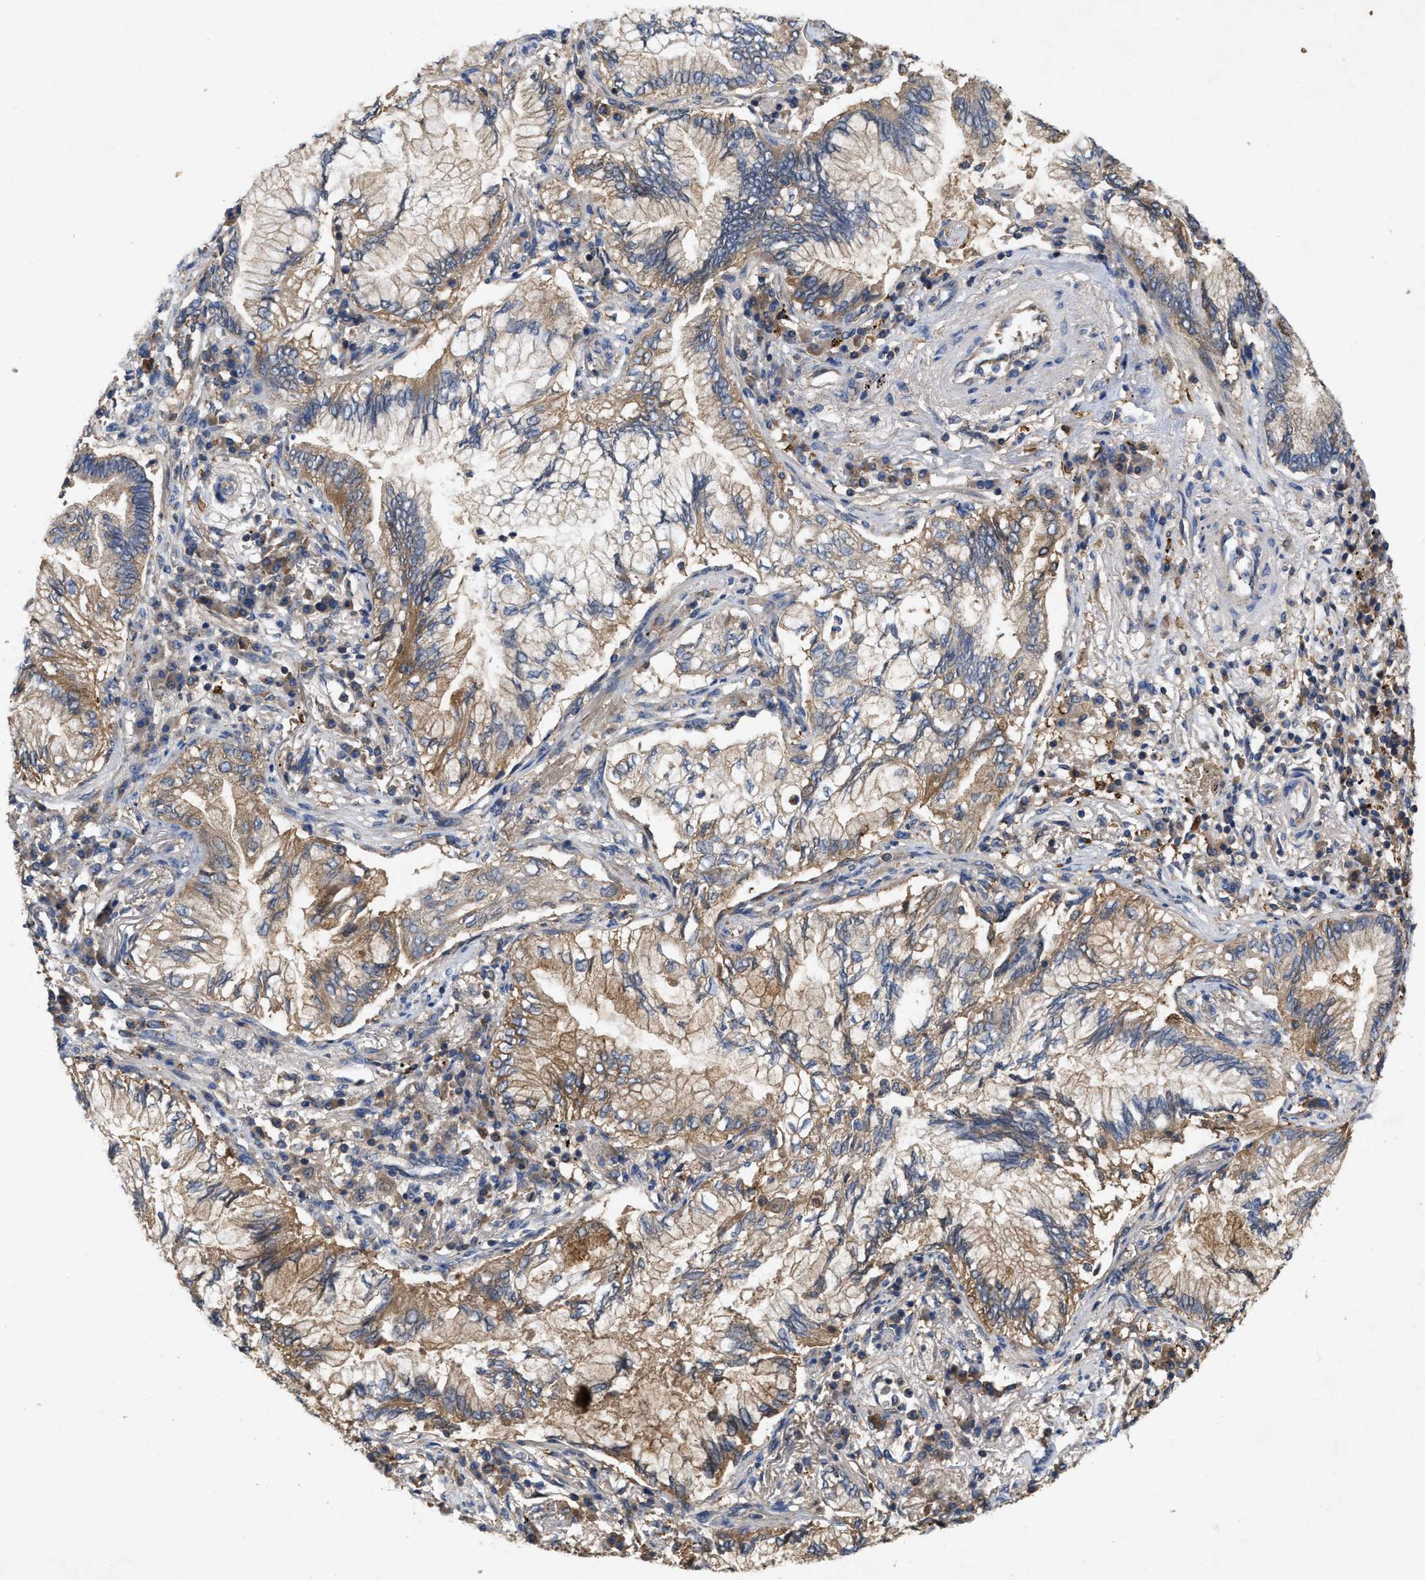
{"staining": {"intensity": "moderate", "quantity": ">75%", "location": "cytoplasmic/membranous"}, "tissue": "lung cancer", "cell_type": "Tumor cells", "image_type": "cancer", "snomed": [{"axis": "morphology", "description": "Normal tissue, NOS"}, {"axis": "morphology", "description": "Adenocarcinoma, NOS"}, {"axis": "topography", "description": "Bronchus"}, {"axis": "topography", "description": "Lung"}], "caption": "Protein staining reveals moderate cytoplasmic/membranous staining in about >75% of tumor cells in adenocarcinoma (lung).", "gene": "LPAR2", "patient": {"sex": "female", "age": 70}}